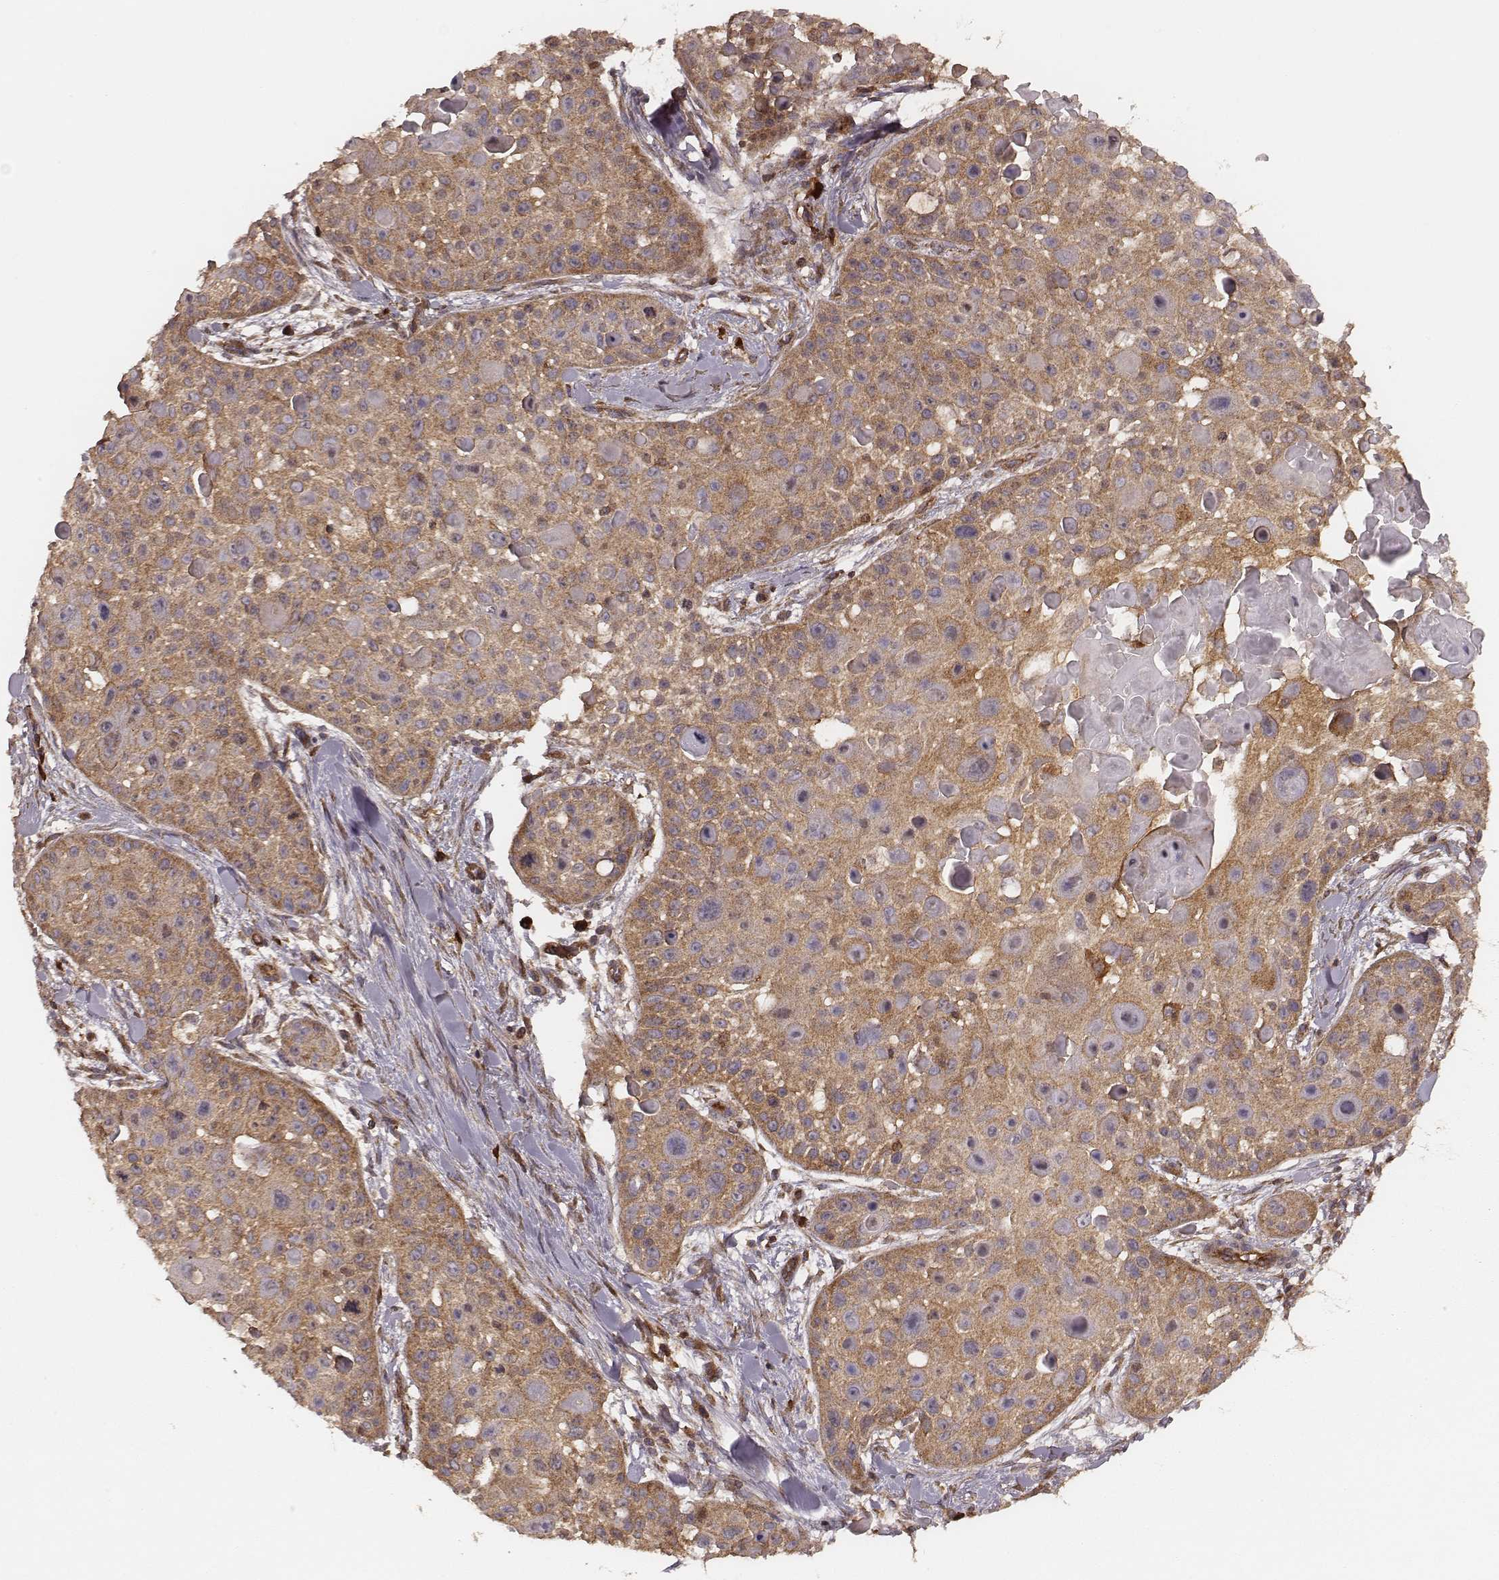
{"staining": {"intensity": "moderate", "quantity": ">75%", "location": "cytoplasmic/membranous"}, "tissue": "skin cancer", "cell_type": "Tumor cells", "image_type": "cancer", "snomed": [{"axis": "morphology", "description": "Squamous cell carcinoma, NOS"}, {"axis": "topography", "description": "Skin"}, {"axis": "topography", "description": "Anal"}], "caption": "DAB immunohistochemical staining of human skin cancer (squamous cell carcinoma) displays moderate cytoplasmic/membranous protein expression in approximately >75% of tumor cells.", "gene": "CARS1", "patient": {"sex": "female", "age": 75}}